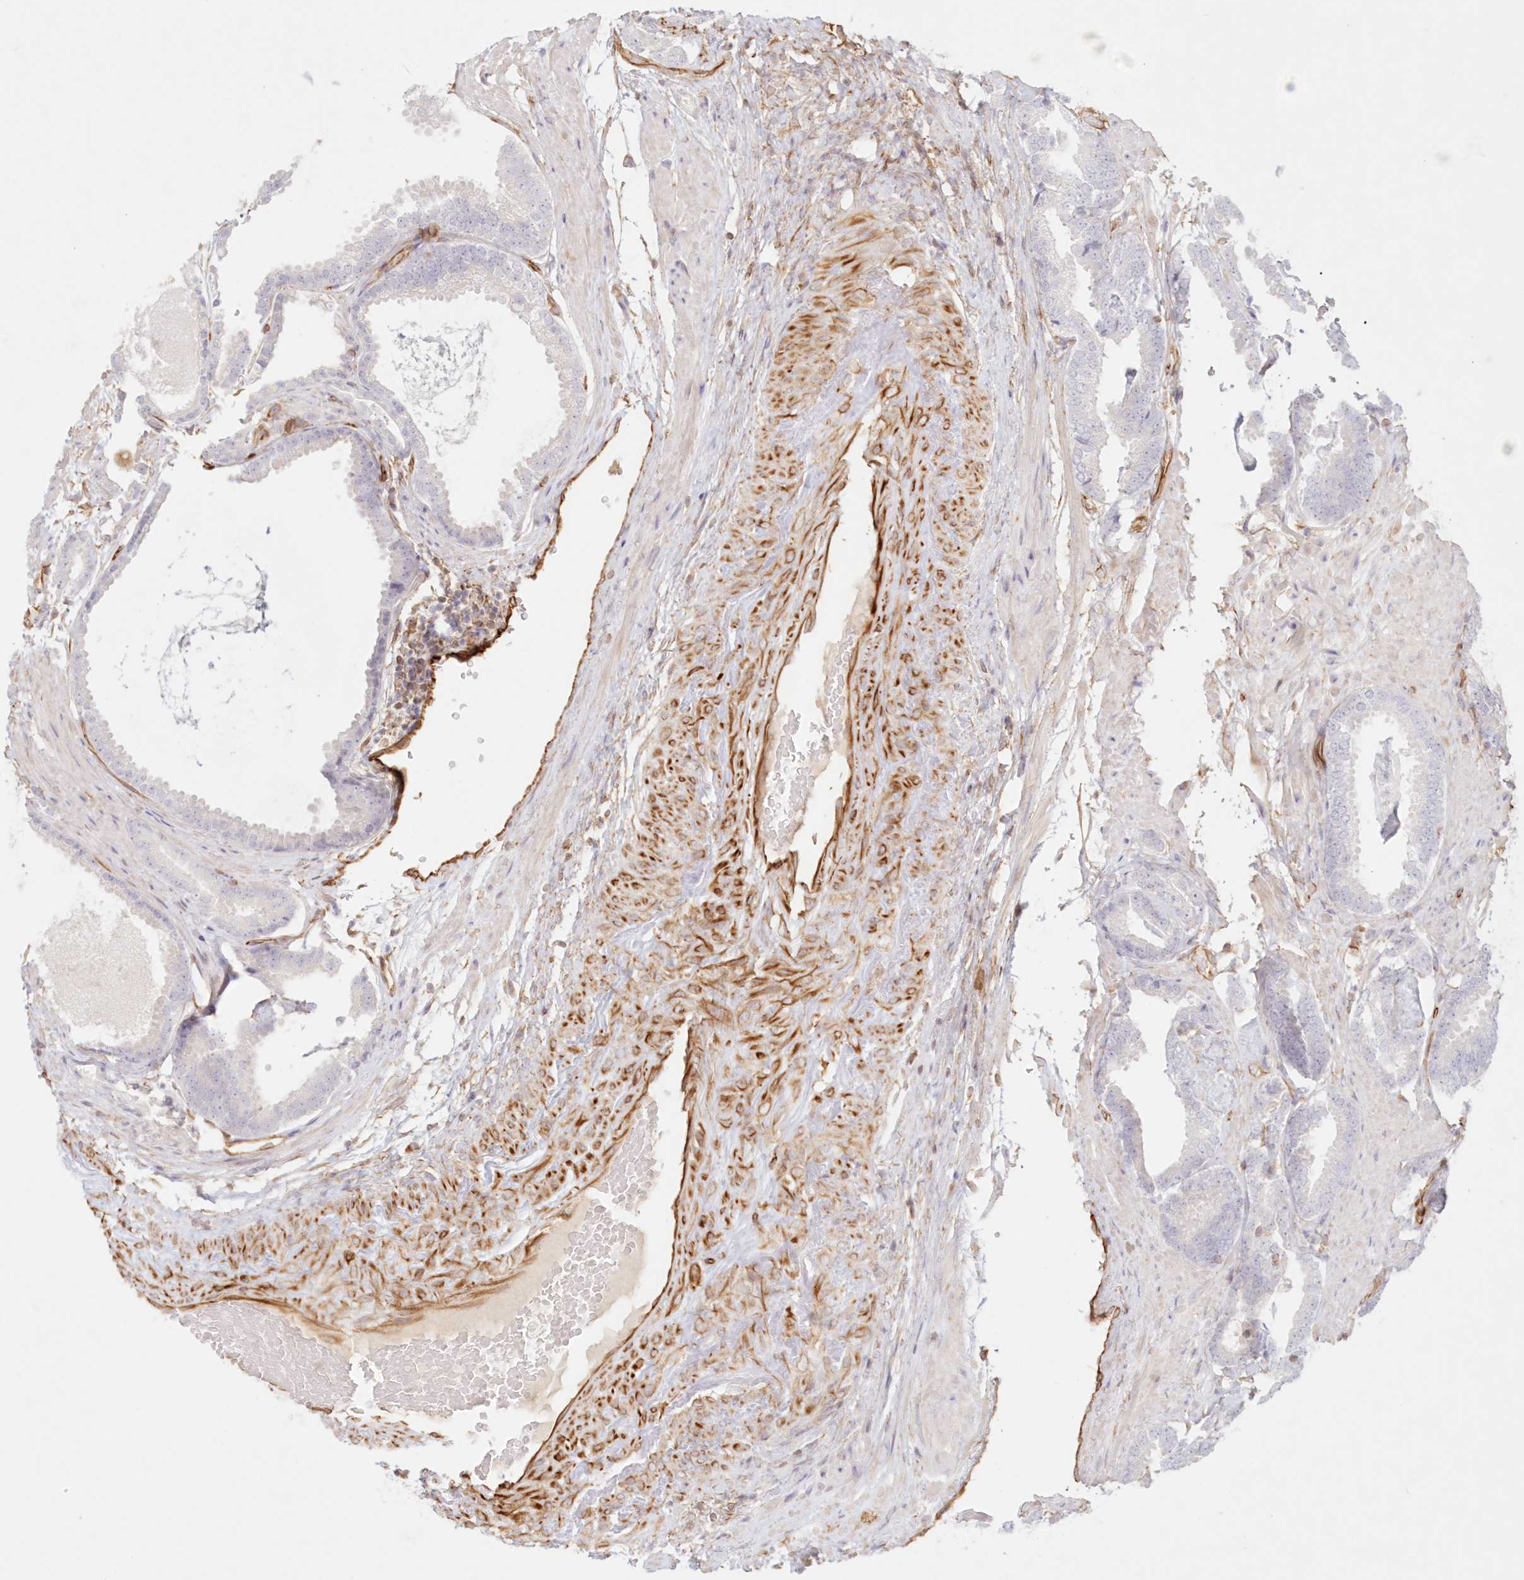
{"staining": {"intensity": "negative", "quantity": "none", "location": "none"}, "tissue": "prostate cancer", "cell_type": "Tumor cells", "image_type": "cancer", "snomed": [{"axis": "morphology", "description": "Adenocarcinoma, Low grade"}, {"axis": "topography", "description": "Prostate"}], "caption": "High magnification brightfield microscopy of prostate cancer (adenocarcinoma (low-grade)) stained with DAB (brown) and counterstained with hematoxylin (blue): tumor cells show no significant expression.", "gene": "DMRTB1", "patient": {"sex": "male", "age": 71}}